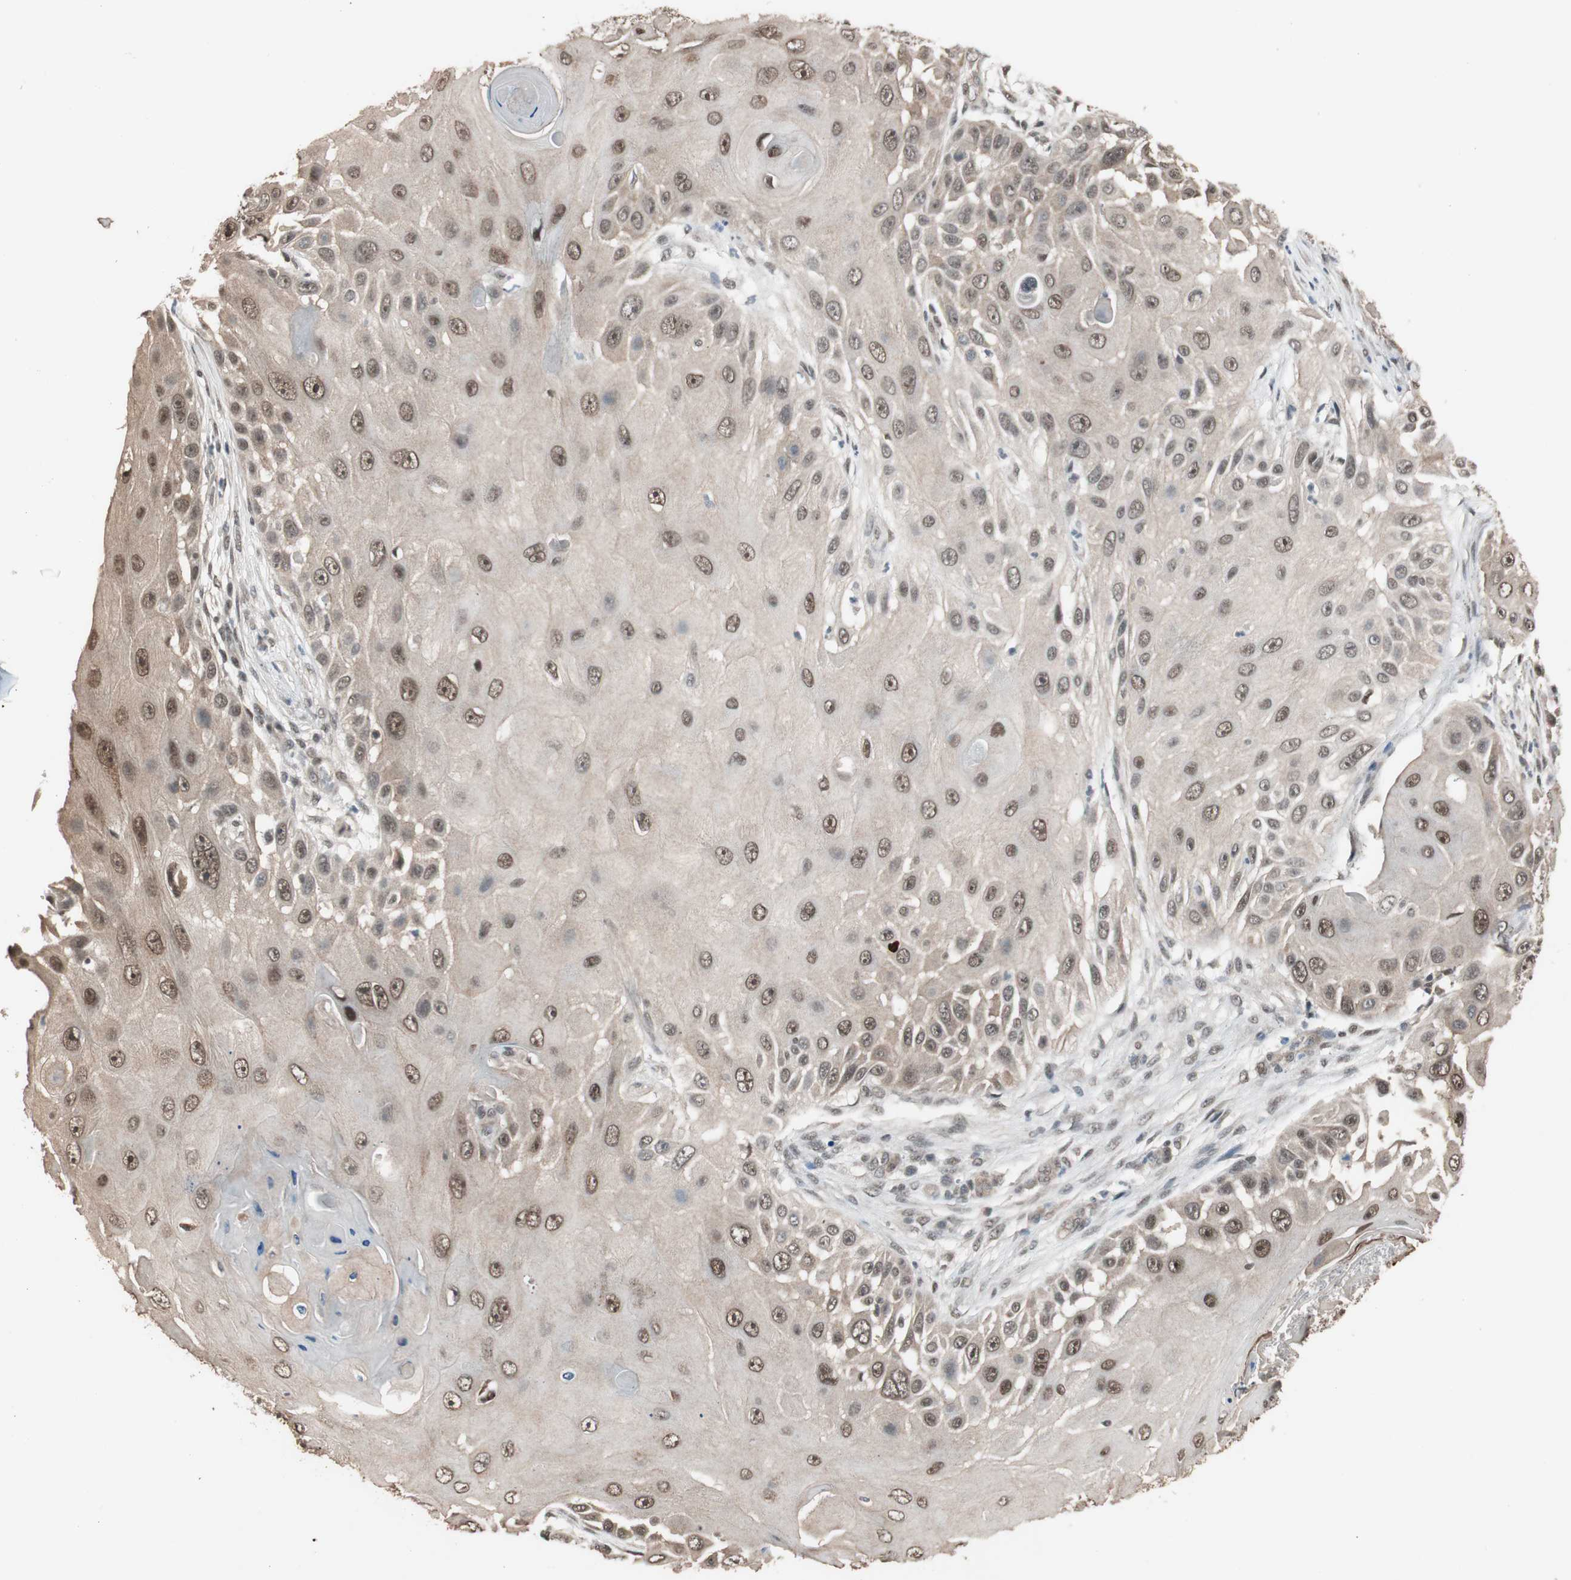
{"staining": {"intensity": "weak", "quantity": "25%-75%", "location": "nuclear"}, "tissue": "skin cancer", "cell_type": "Tumor cells", "image_type": "cancer", "snomed": [{"axis": "morphology", "description": "Squamous cell carcinoma, NOS"}, {"axis": "topography", "description": "Skin"}], "caption": "Weak nuclear expression for a protein is identified in approximately 25%-75% of tumor cells of skin squamous cell carcinoma using immunohistochemistry.", "gene": "DRAP1", "patient": {"sex": "female", "age": 44}}